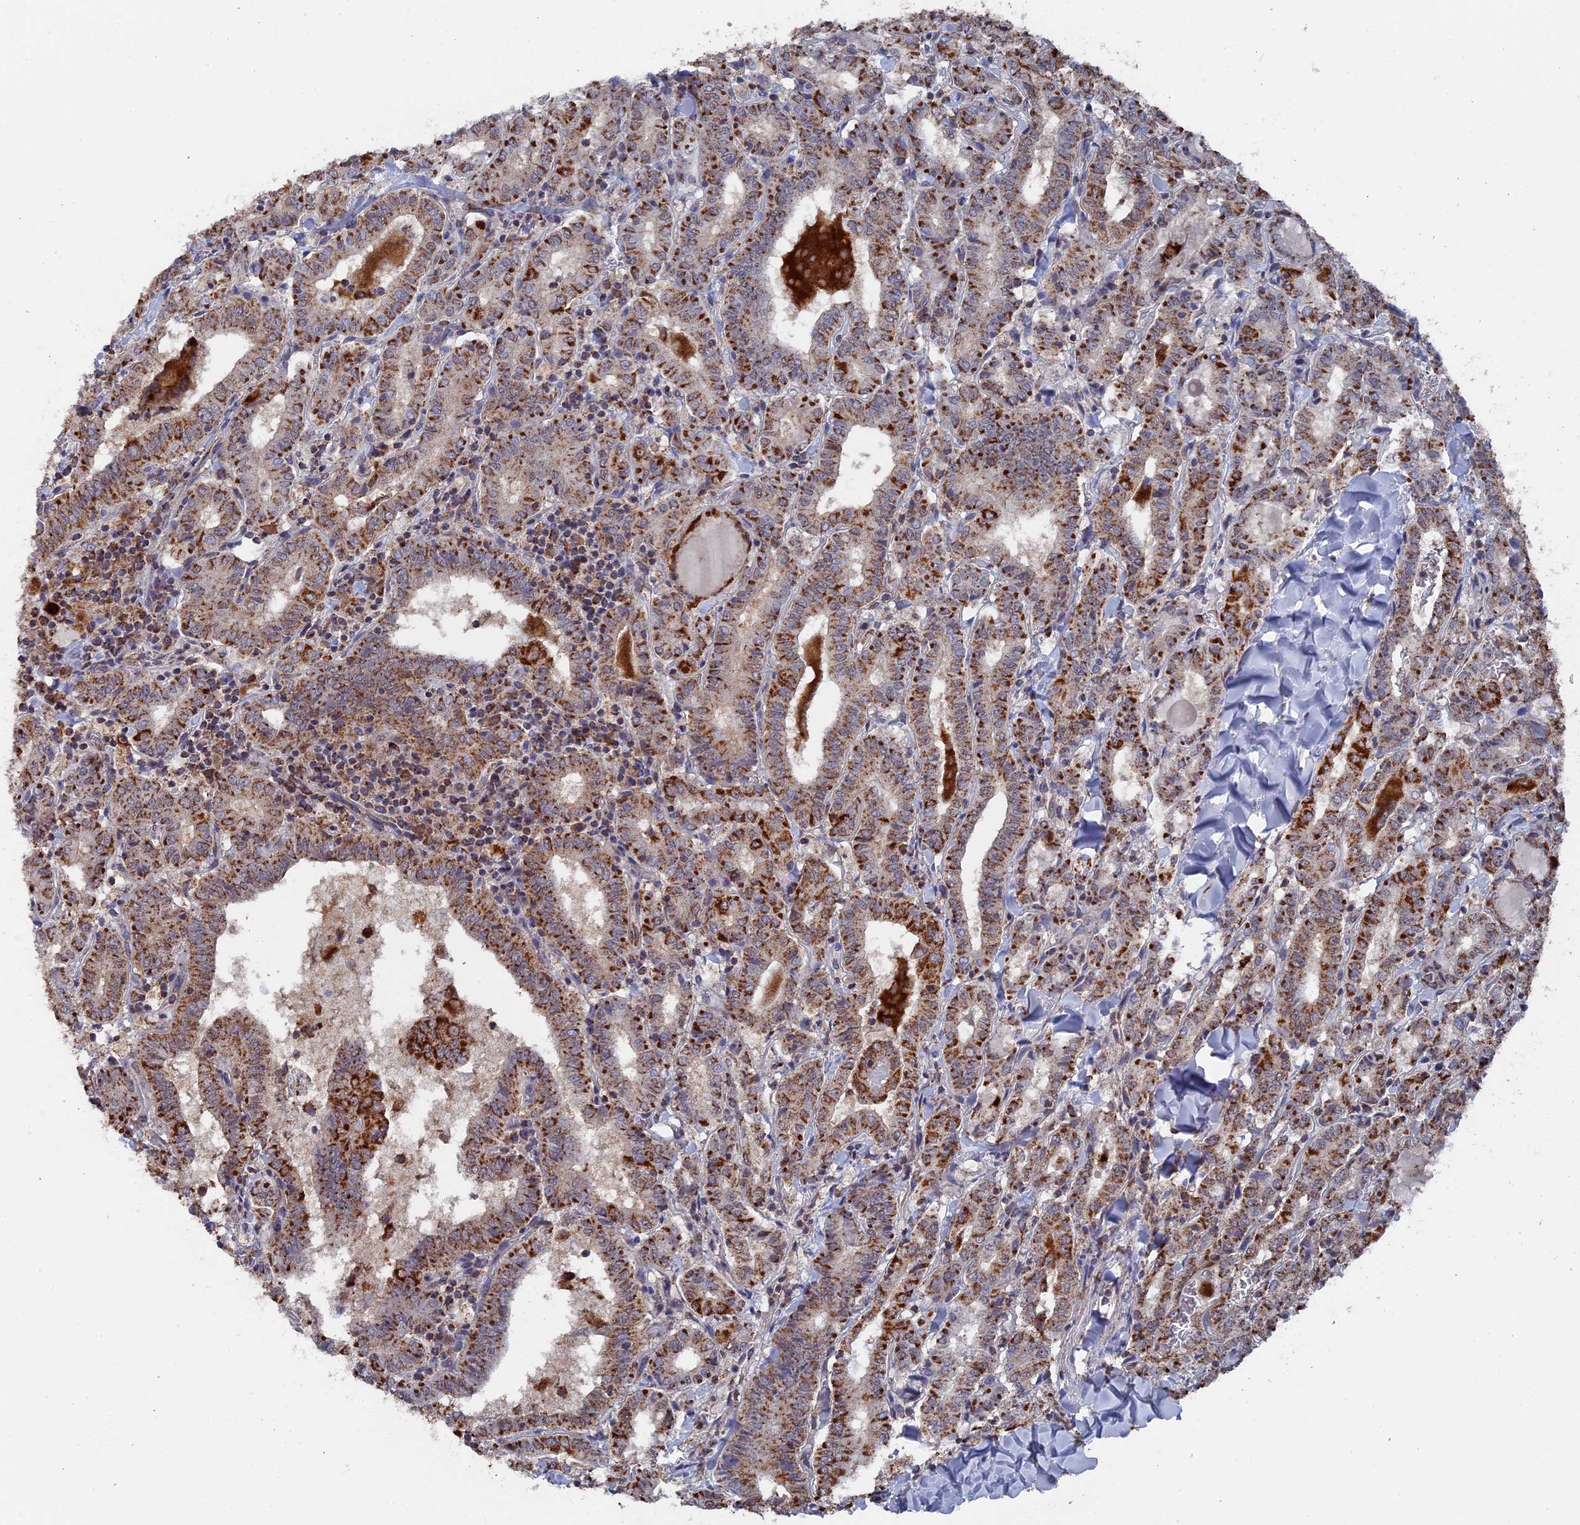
{"staining": {"intensity": "moderate", "quantity": ">75%", "location": "cytoplasmic/membranous"}, "tissue": "thyroid cancer", "cell_type": "Tumor cells", "image_type": "cancer", "snomed": [{"axis": "morphology", "description": "Papillary adenocarcinoma, NOS"}, {"axis": "topography", "description": "Thyroid gland"}], "caption": "Moderate cytoplasmic/membranous protein staining is seen in approximately >75% of tumor cells in thyroid cancer (papillary adenocarcinoma).", "gene": "SMG9", "patient": {"sex": "female", "age": 72}}